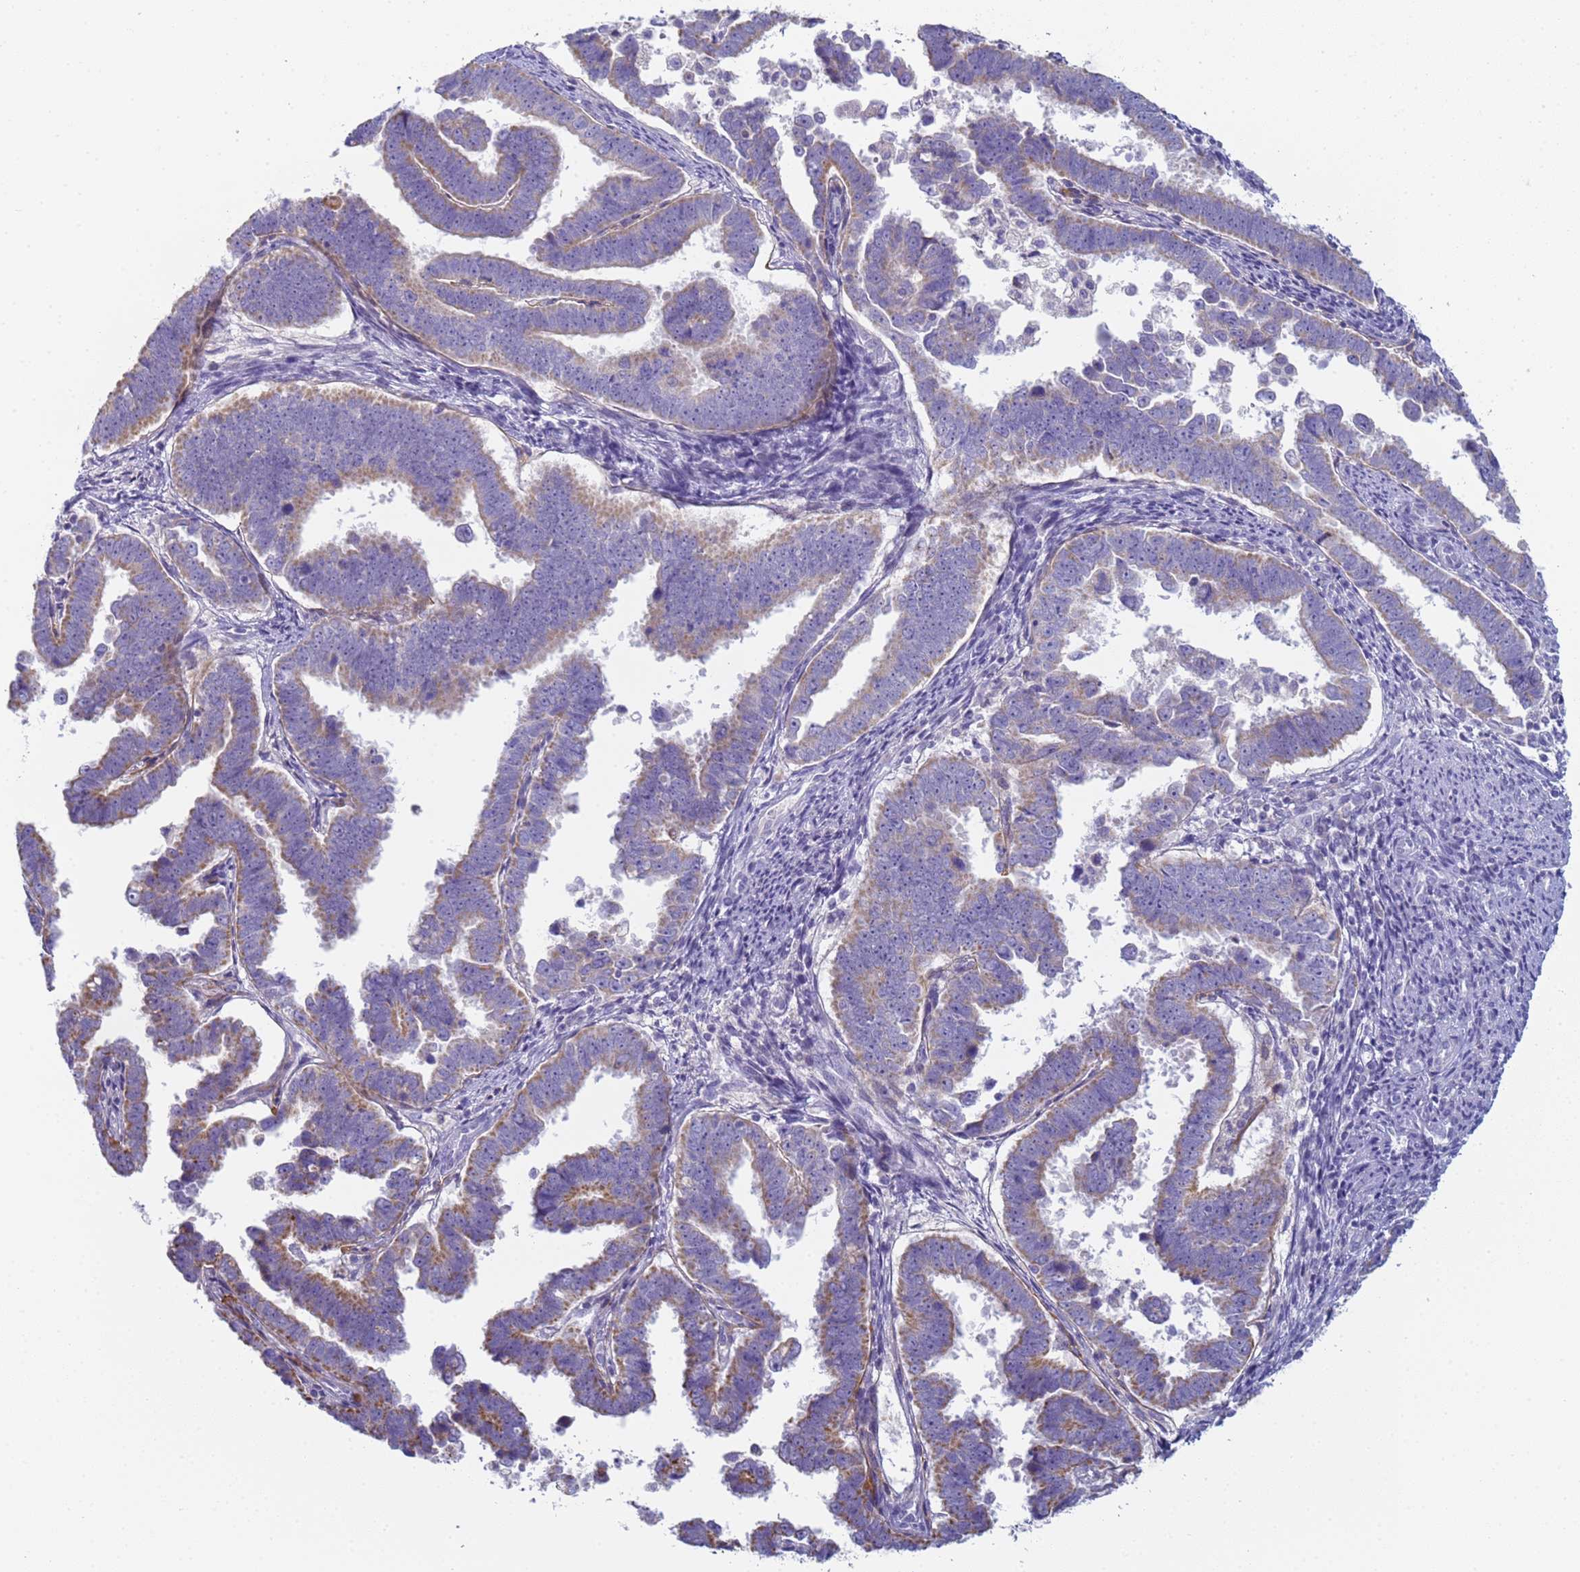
{"staining": {"intensity": "moderate", "quantity": "25%-75%", "location": "cytoplasmic/membranous"}, "tissue": "endometrial cancer", "cell_type": "Tumor cells", "image_type": "cancer", "snomed": [{"axis": "morphology", "description": "Adenocarcinoma, NOS"}, {"axis": "topography", "description": "Endometrium"}], "caption": "DAB immunohistochemical staining of human endometrial cancer (adenocarcinoma) reveals moderate cytoplasmic/membranous protein expression in about 25%-75% of tumor cells.", "gene": "CR1", "patient": {"sex": "female", "age": 75}}